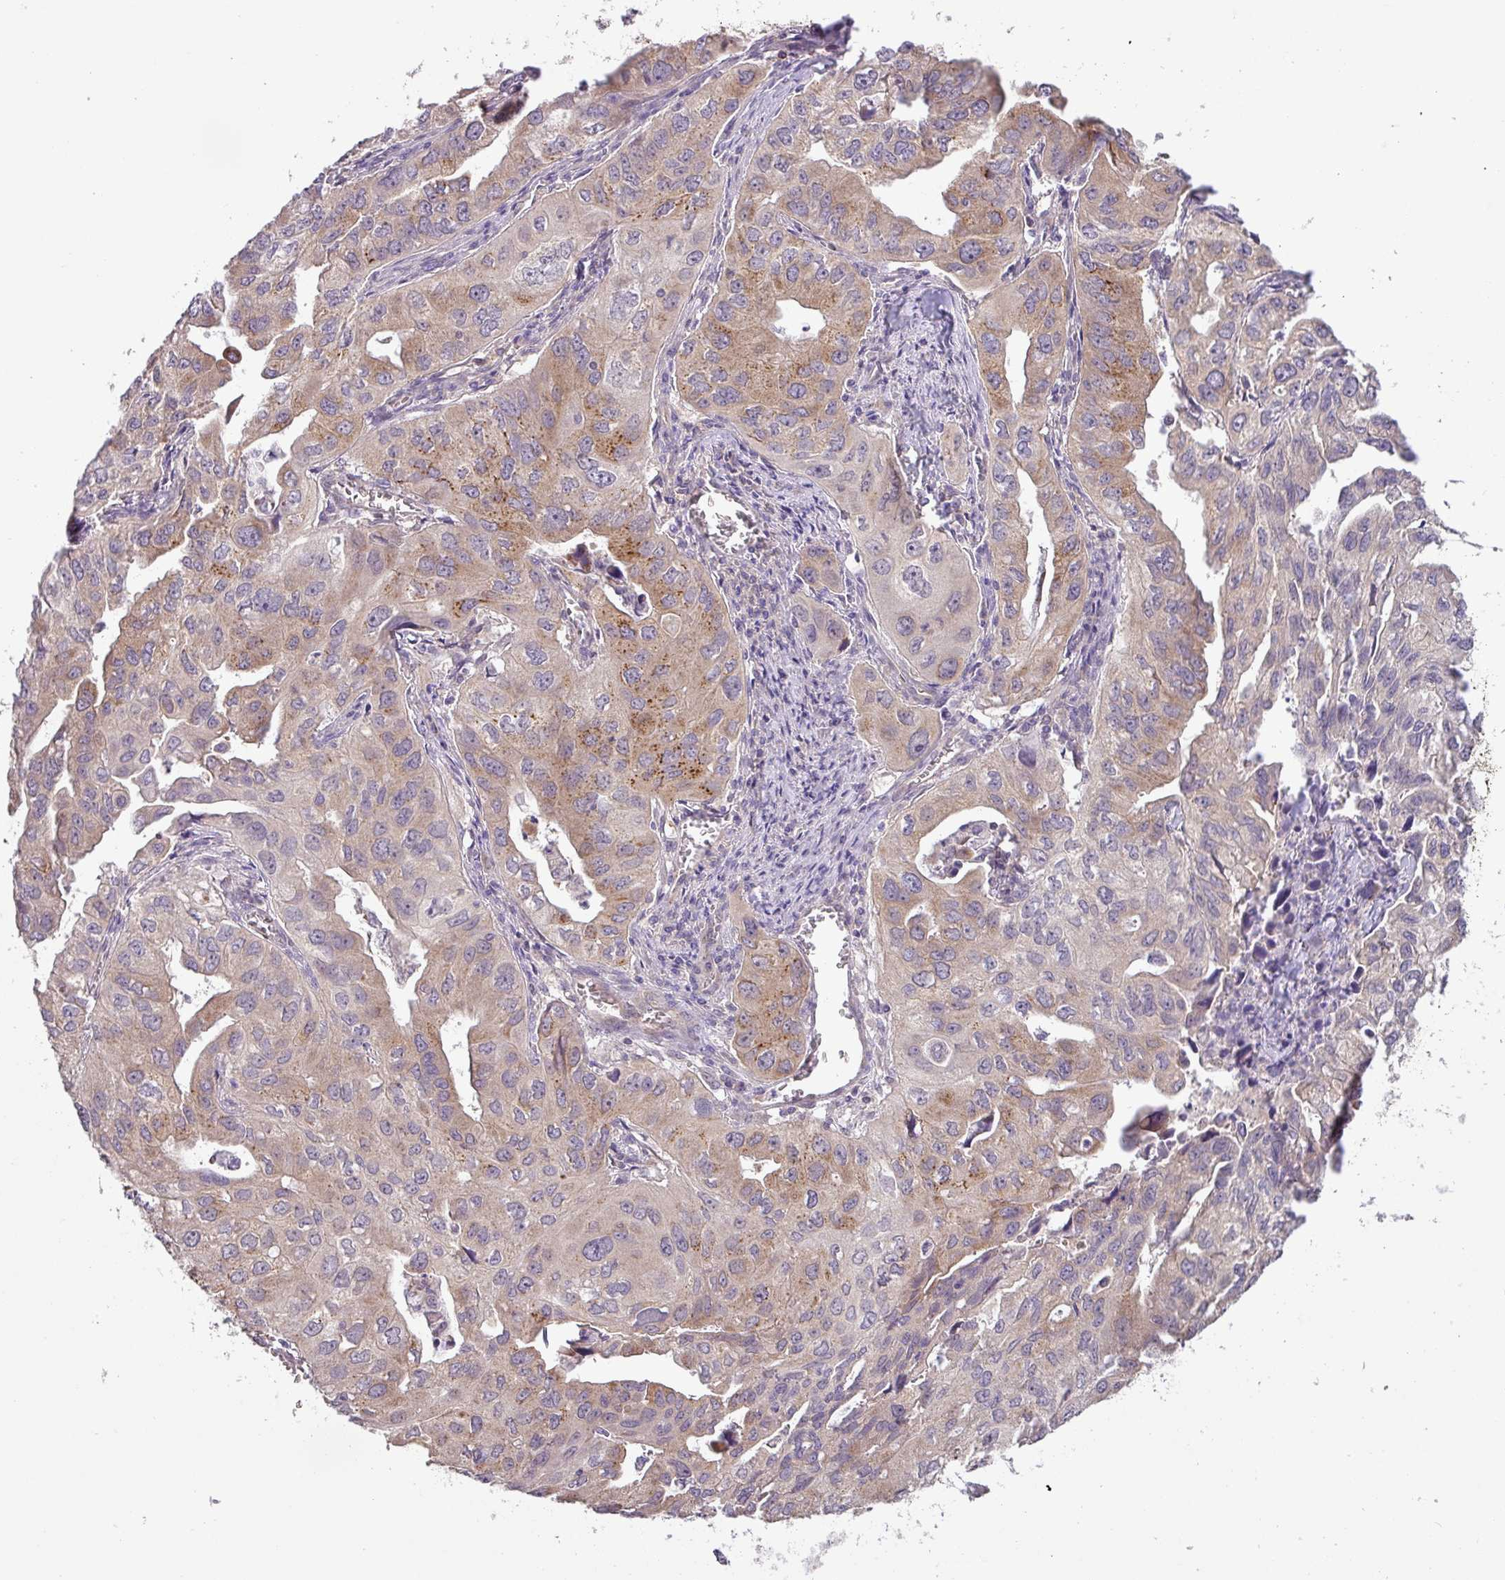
{"staining": {"intensity": "moderate", "quantity": "<25%", "location": "cytoplasmic/membranous"}, "tissue": "lung cancer", "cell_type": "Tumor cells", "image_type": "cancer", "snomed": [{"axis": "morphology", "description": "Adenocarcinoma, NOS"}, {"axis": "topography", "description": "Lung"}], "caption": "An image of human lung cancer stained for a protein reveals moderate cytoplasmic/membranous brown staining in tumor cells. Nuclei are stained in blue.", "gene": "GALNT12", "patient": {"sex": "male", "age": 48}}